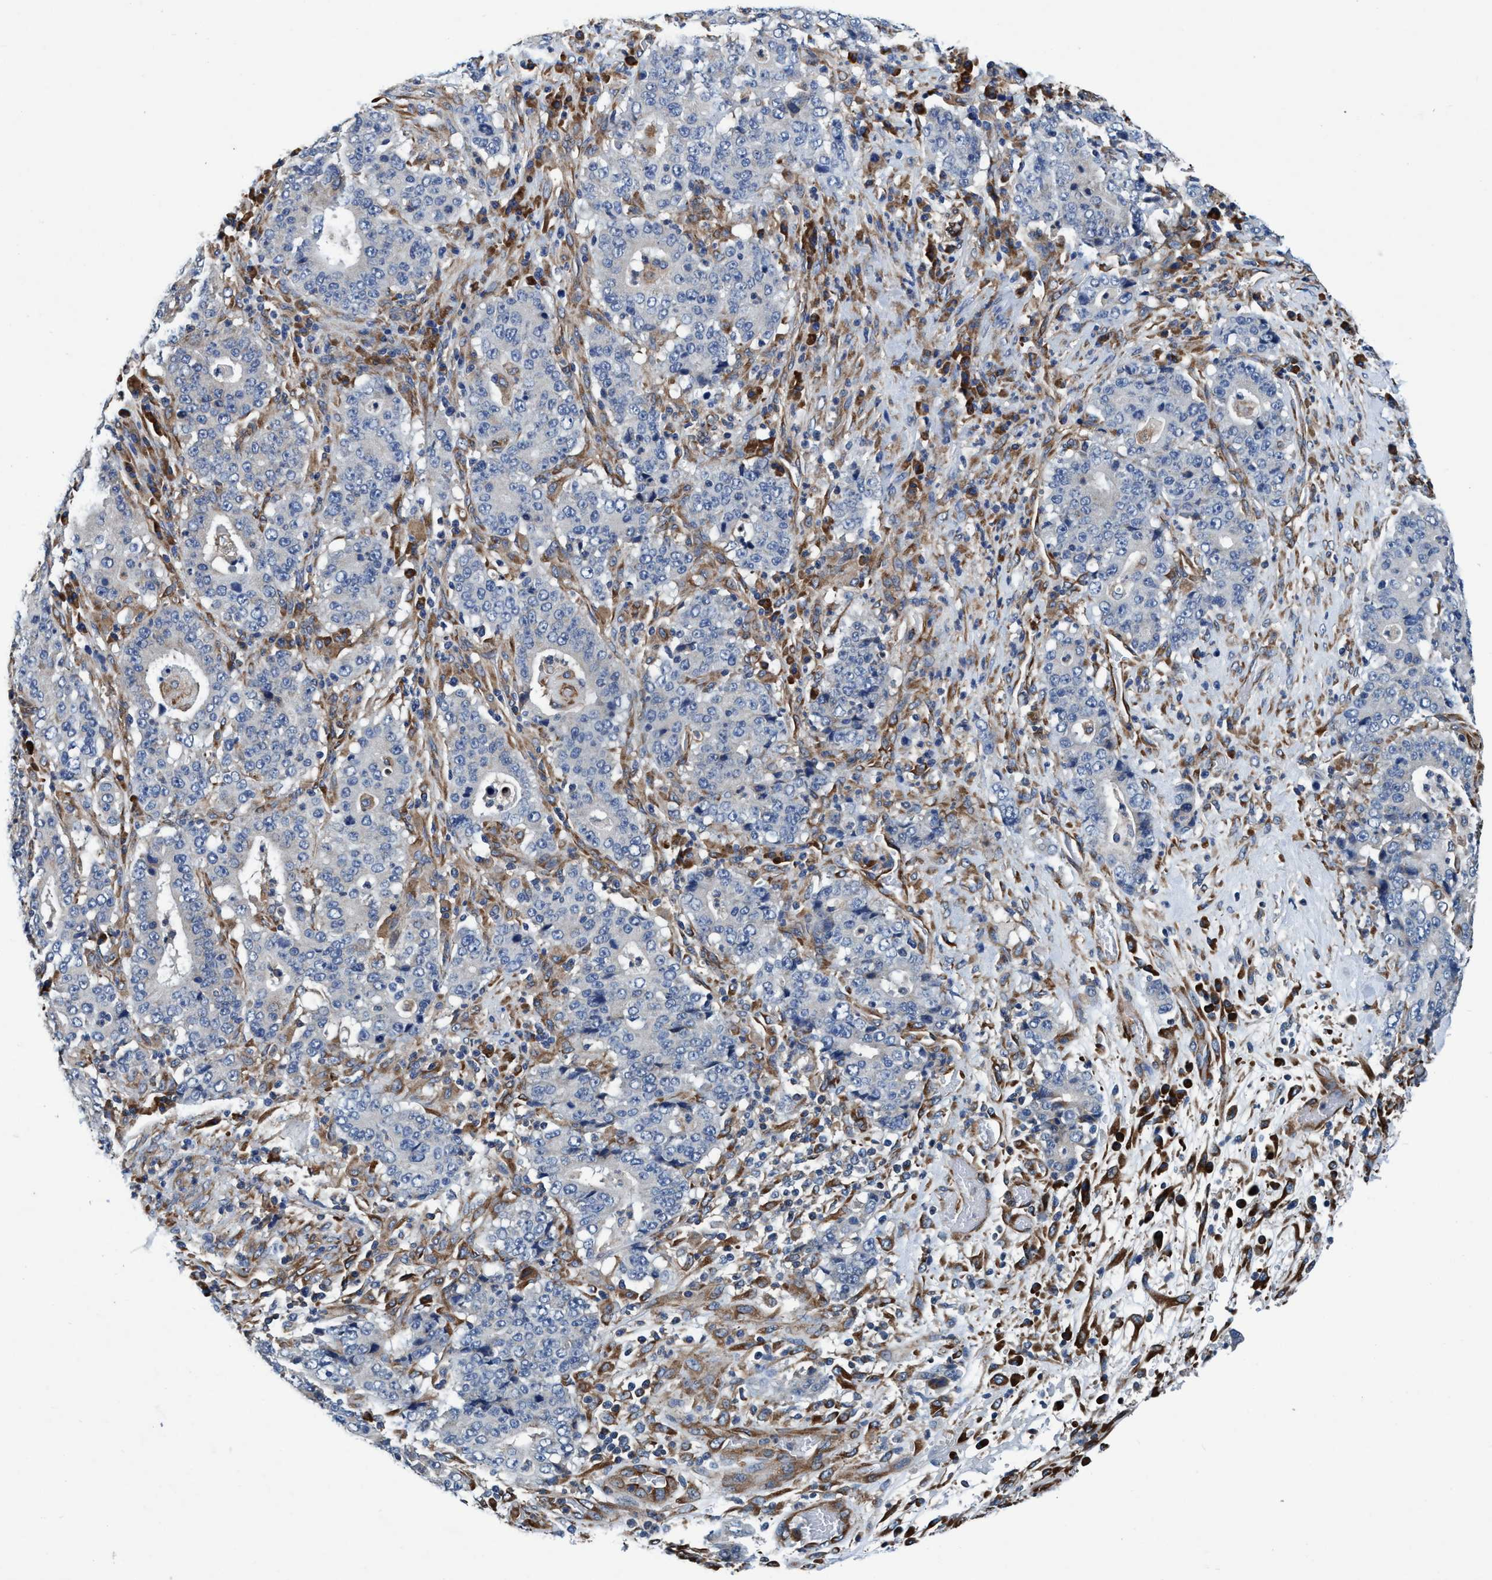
{"staining": {"intensity": "negative", "quantity": "none", "location": "none"}, "tissue": "stomach cancer", "cell_type": "Tumor cells", "image_type": "cancer", "snomed": [{"axis": "morphology", "description": "Normal tissue, NOS"}, {"axis": "morphology", "description": "Adenocarcinoma, NOS"}, {"axis": "topography", "description": "Stomach, upper"}, {"axis": "topography", "description": "Stomach"}], "caption": "Immunohistochemical staining of human stomach adenocarcinoma demonstrates no significant staining in tumor cells.", "gene": "ENDOG", "patient": {"sex": "male", "age": 59}}